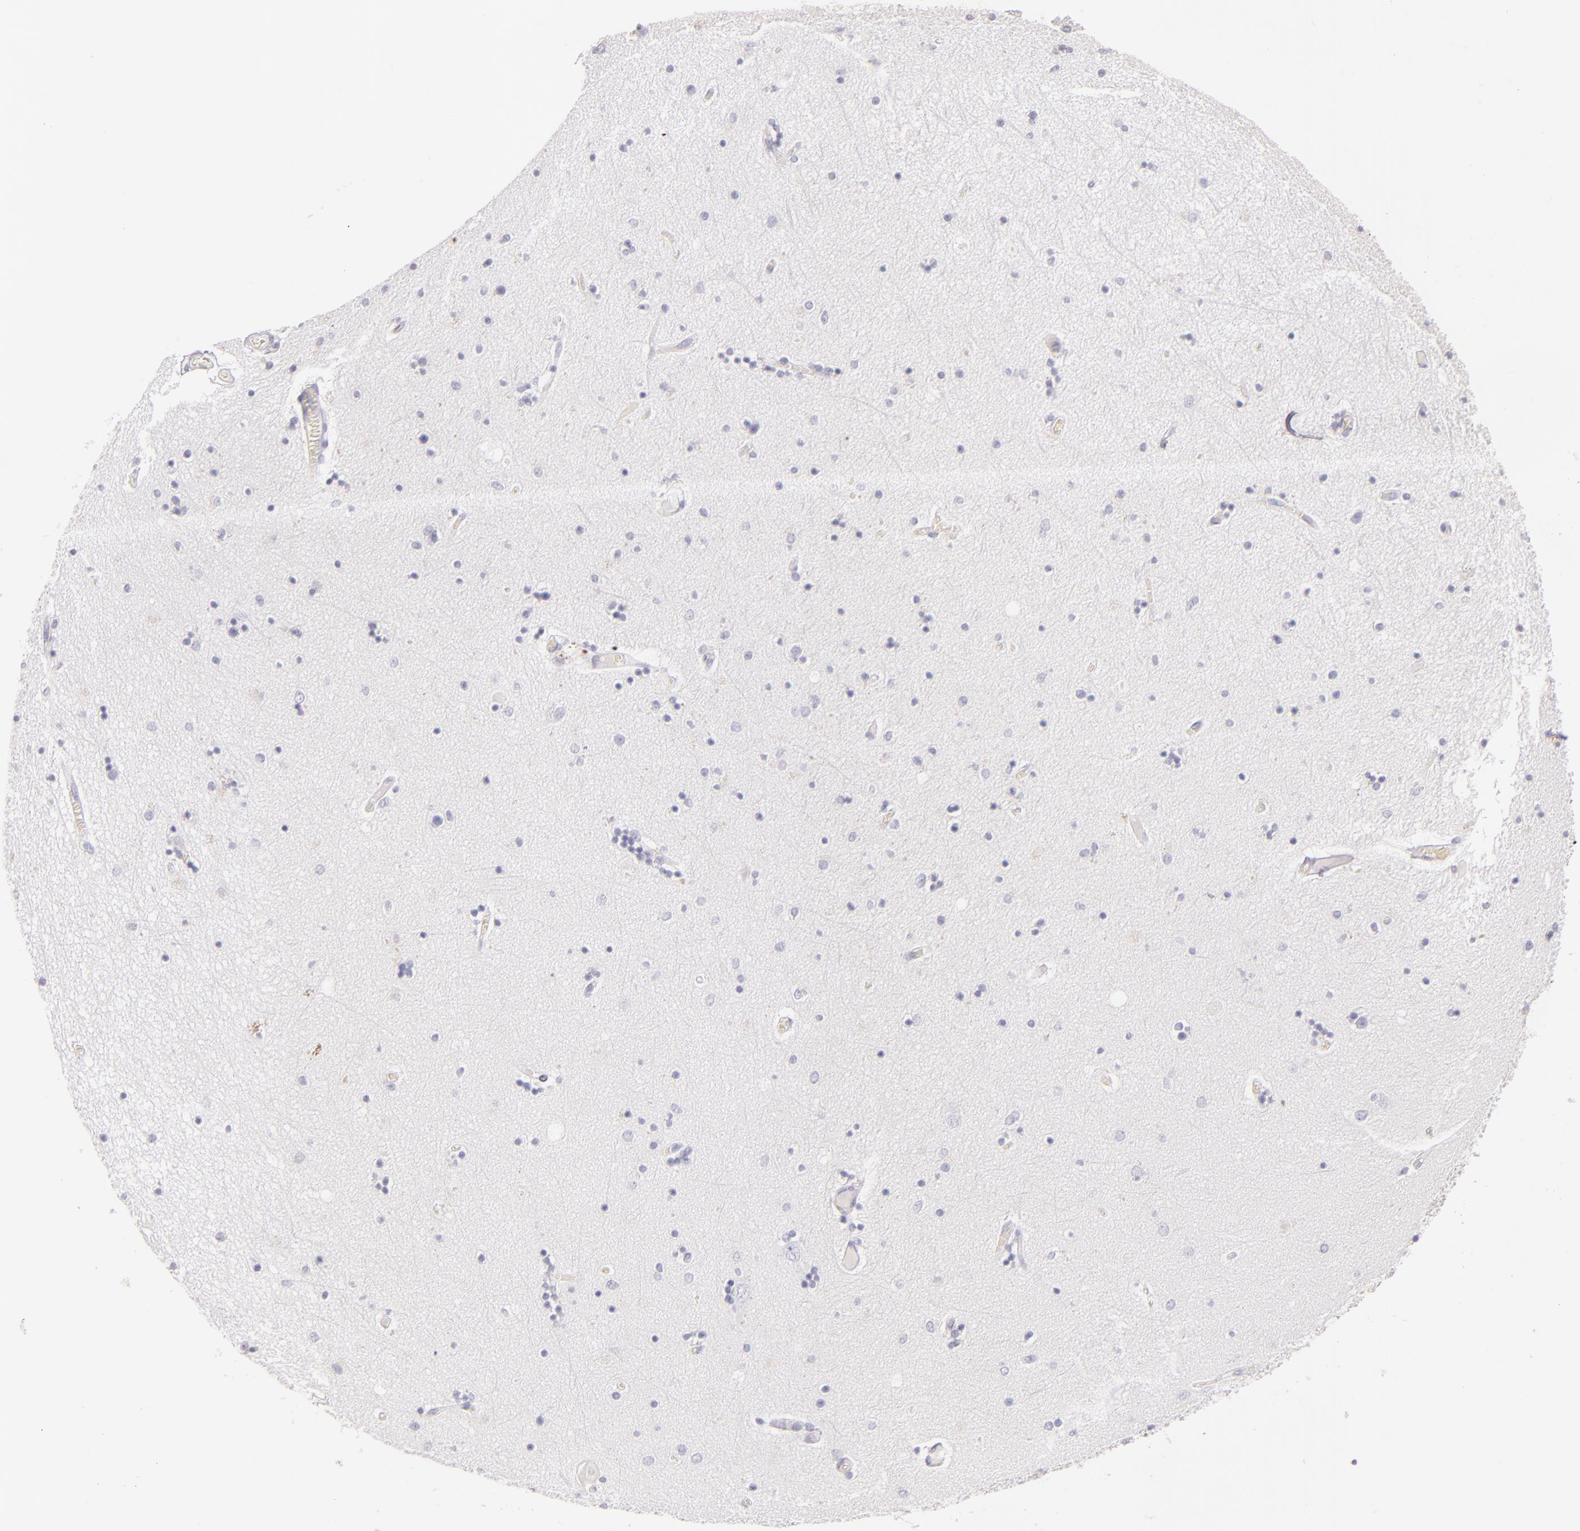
{"staining": {"intensity": "negative", "quantity": "none", "location": "none"}, "tissue": "hippocampus", "cell_type": "Glial cells", "image_type": "normal", "snomed": [{"axis": "morphology", "description": "Normal tissue, NOS"}, {"axis": "topography", "description": "Hippocampus"}], "caption": "High power microscopy micrograph of an immunohistochemistry (IHC) image of unremarkable hippocampus, revealing no significant positivity in glial cells. The staining was performed using DAB to visualize the protein expression in brown, while the nuclei were stained in blue with hematoxylin (Magnification: 20x).", "gene": "FABP1", "patient": {"sex": "female", "age": 54}}